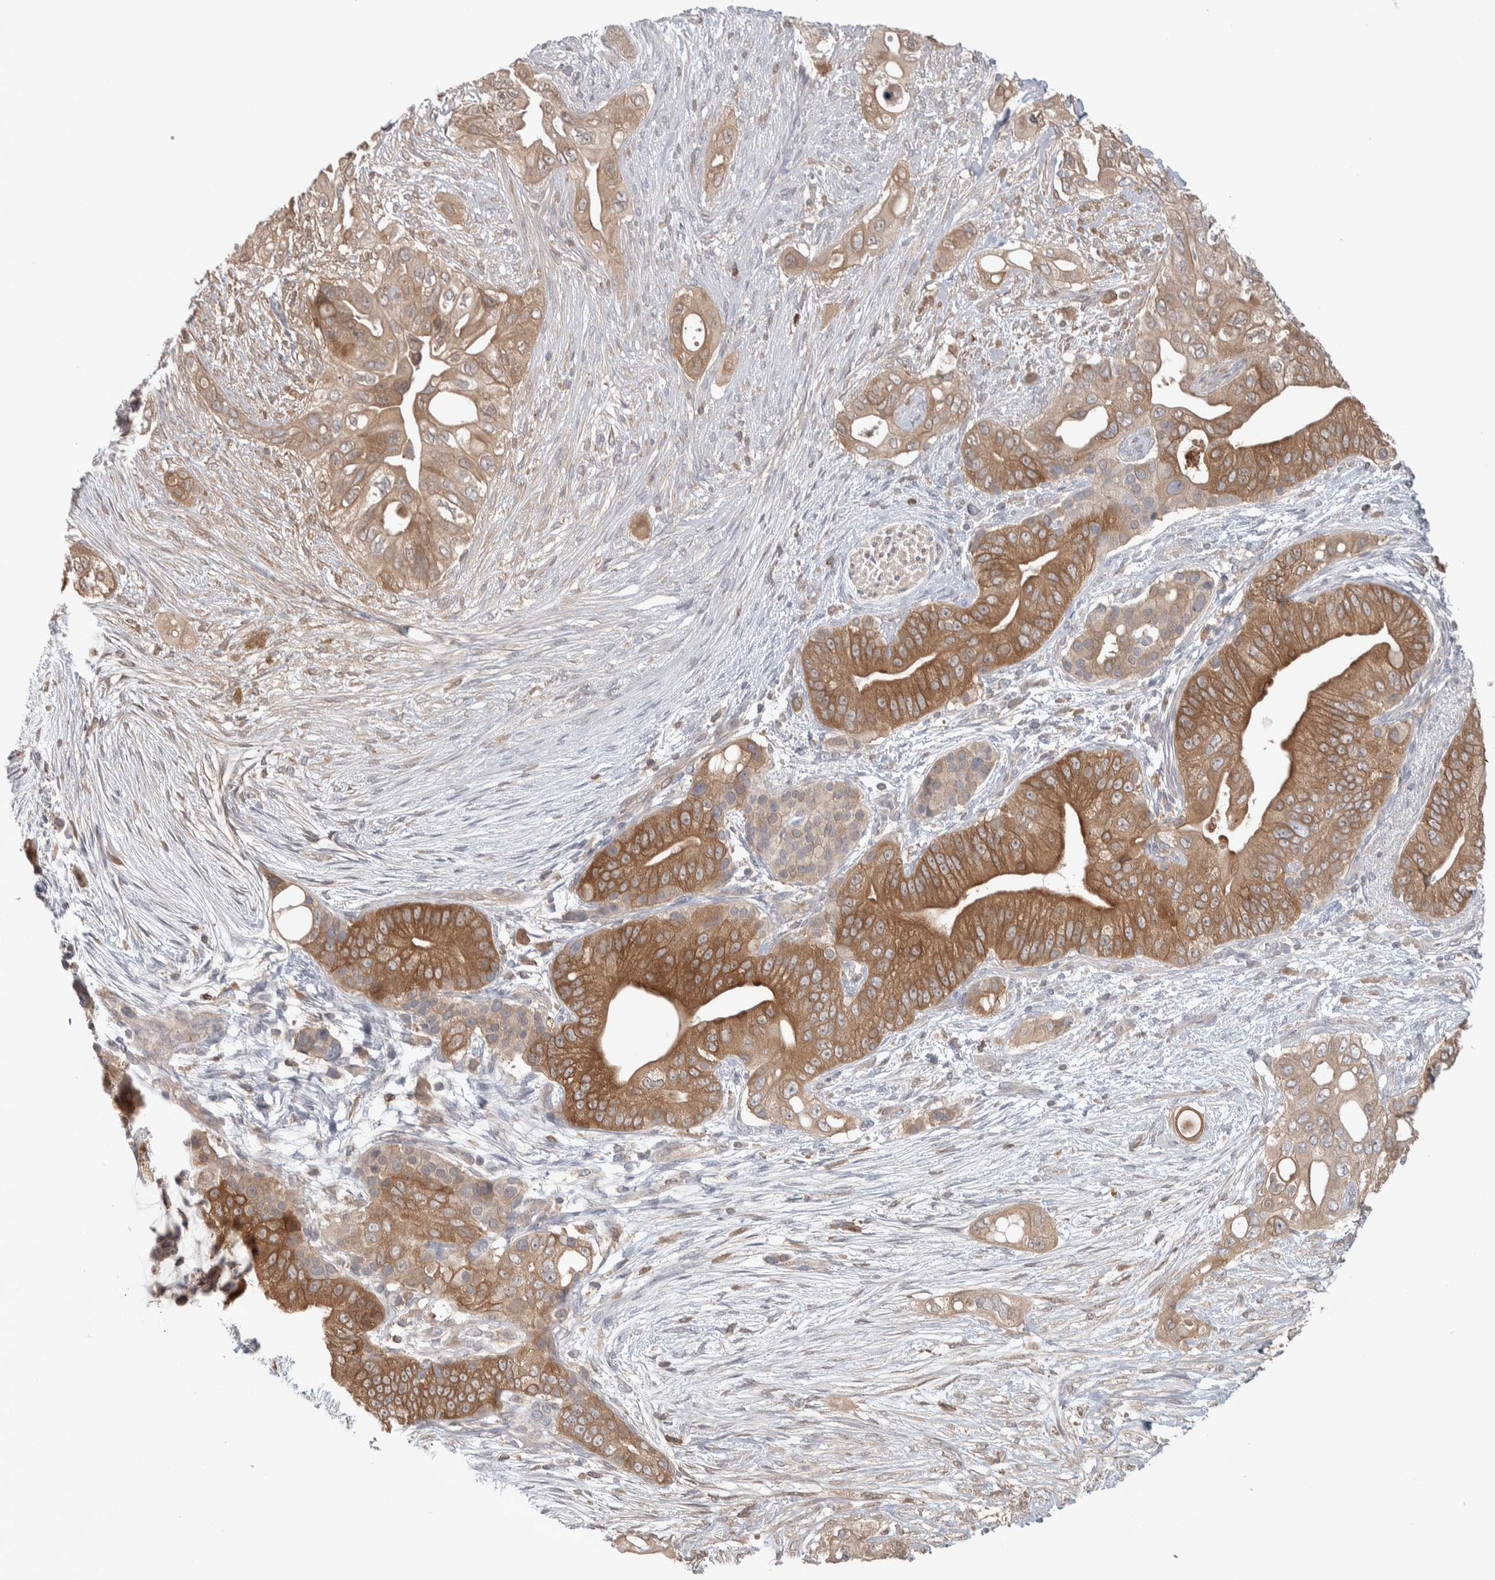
{"staining": {"intensity": "moderate", "quantity": ">75%", "location": "cytoplasmic/membranous"}, "tissue": "pancreatic cancer", "cell_type": "Tumor cells", "image_type": "cancer", "snomed": [{"axis": "morphology", "description": "Adenocarcinoma, NOS"}, {"axis": "topography", "description": "Pancreas"}], "caption": "A medium amount of moderate cytoplasmic/membranous positivity is seen in approximately >75% of tumor cells in pancreatic adenocarcinoma tissue.", "gene": "HTATIP2", "patient": {"sex": "male", "age": 53}}